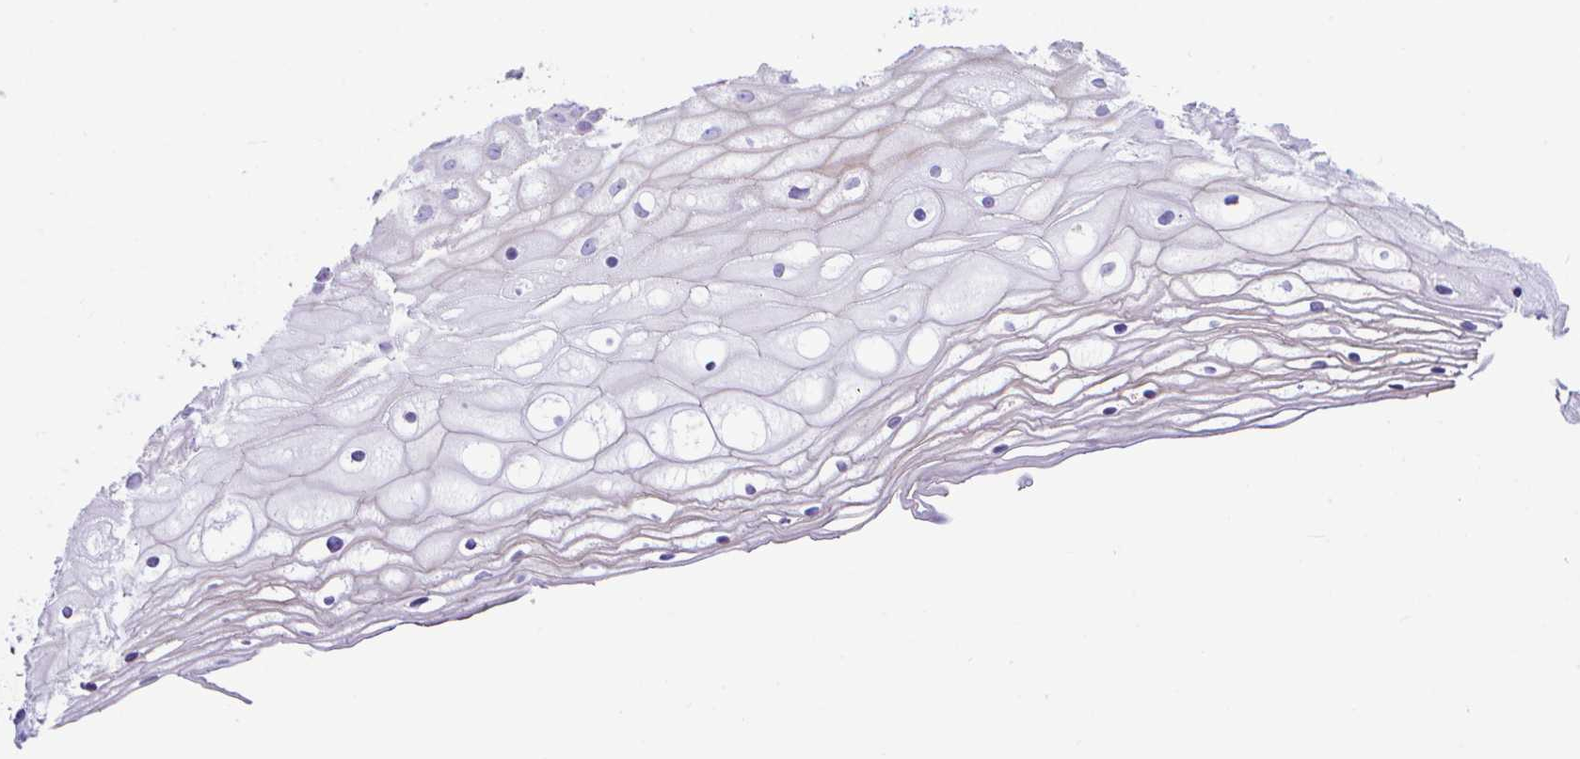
{"staining": {"intensity": "negative", "quantity": "none", "location": "none"}, "tissue": "cervix", "cell_type": "Glandular cells", "image_type": "normal", "snomed": [{"axis": "morphology", "description": "Normal tissue, NOS"}, {"axis": "topography", "description": "Cervix"}], "caption": "This is a image of IHC staining of benign cervix, which shows no positivity in glandular cells. (DAB IHC, high magnification).", "gene": "NLRP8", "patient": {"sex": "female", "age": 36}}